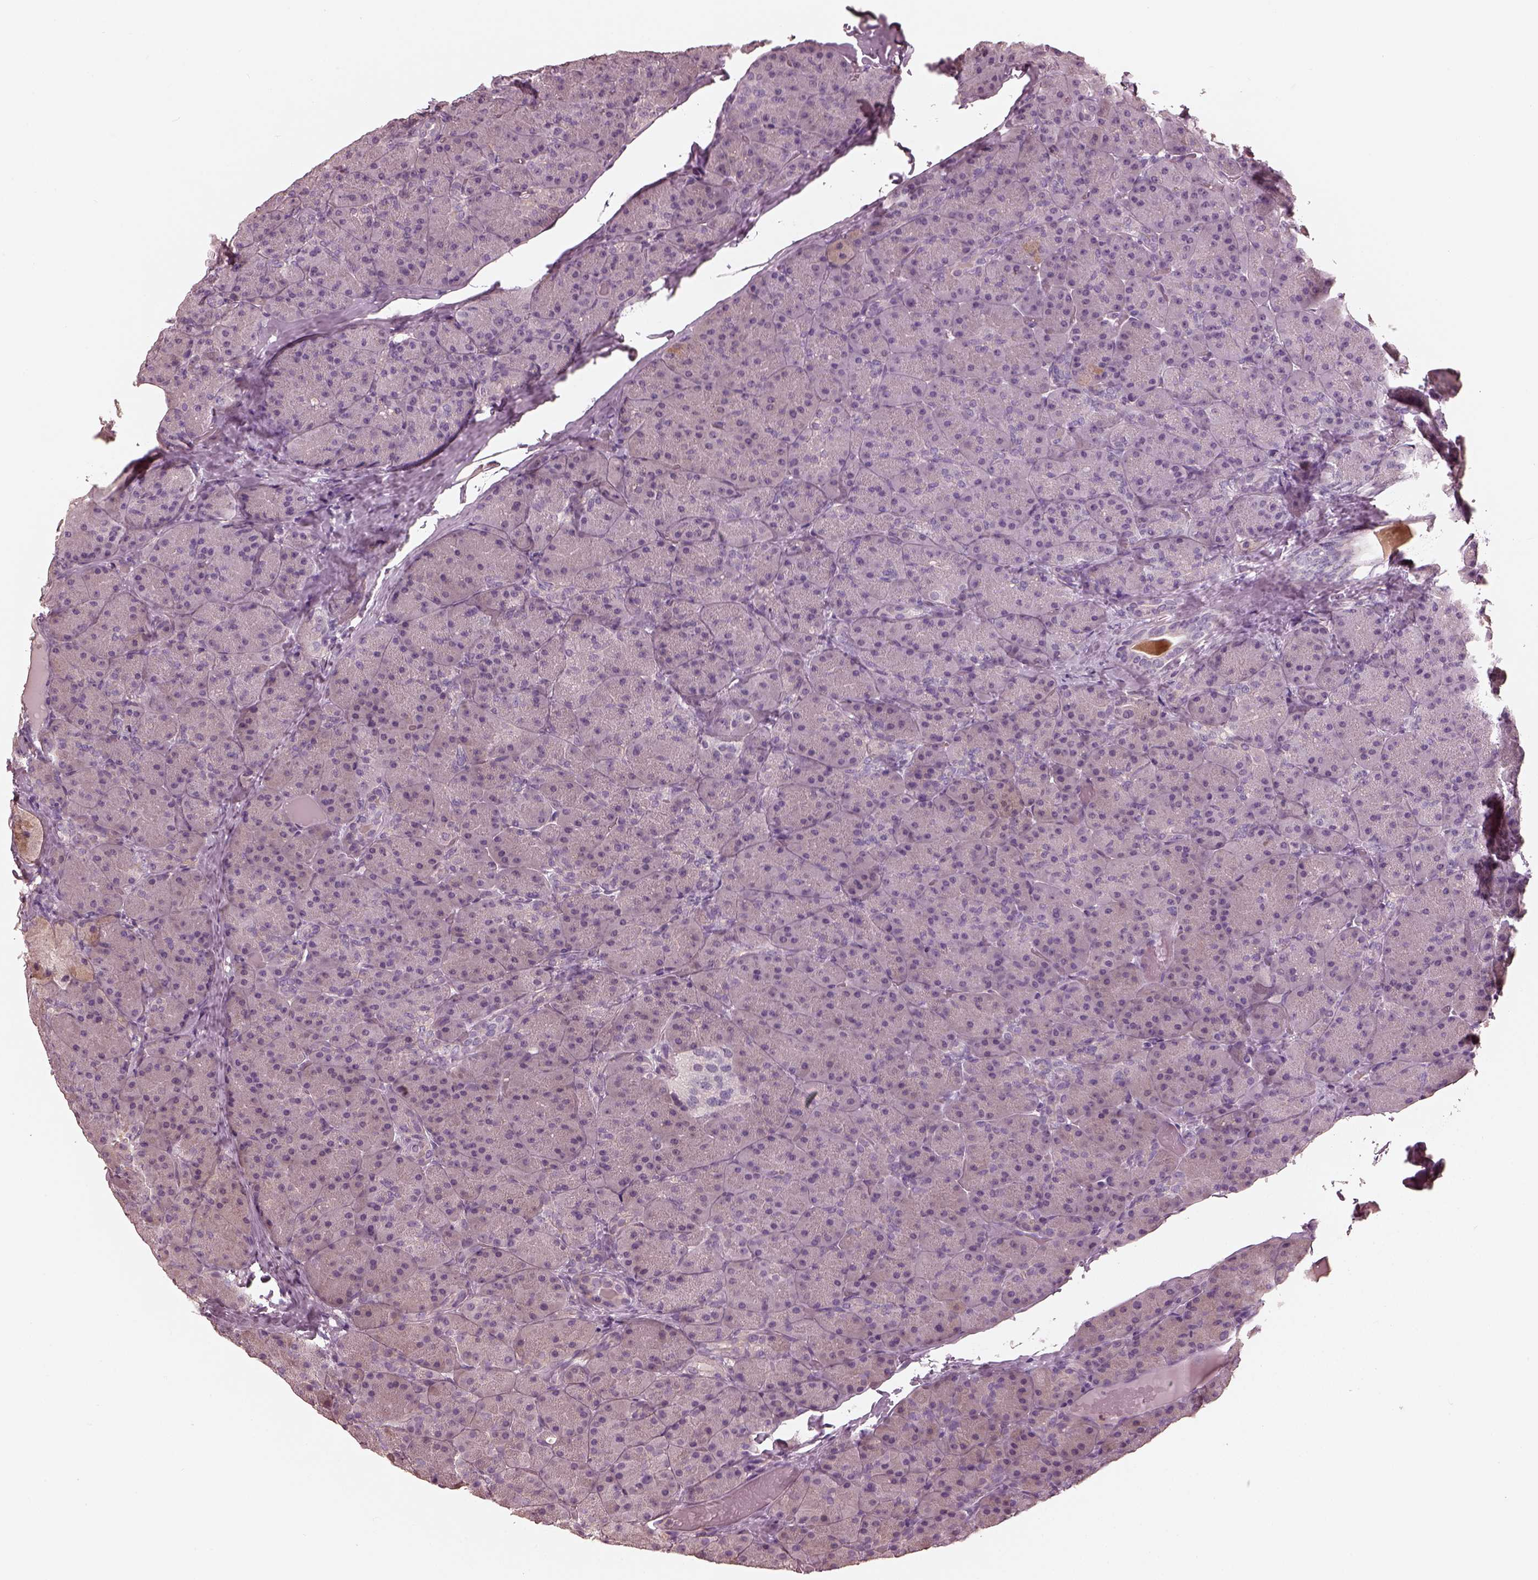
{"staining": {"intensity": "negative", "quantity": "none", "location": "none"}, "tissue": "pancreas", "cell_type": "Exocrine glandular cells", "image_type": "normal", "snomed": [{"axis": "morphology", "description": "Normal tissue, NOS"}, {"axis": "topography", "description": "Pancreas"}], "caption": "Exocrine glandular cells show no significant protein expression in benign pancreas.", "gene": "OPTC", "patient": {"sex": "male", "age": 57}}